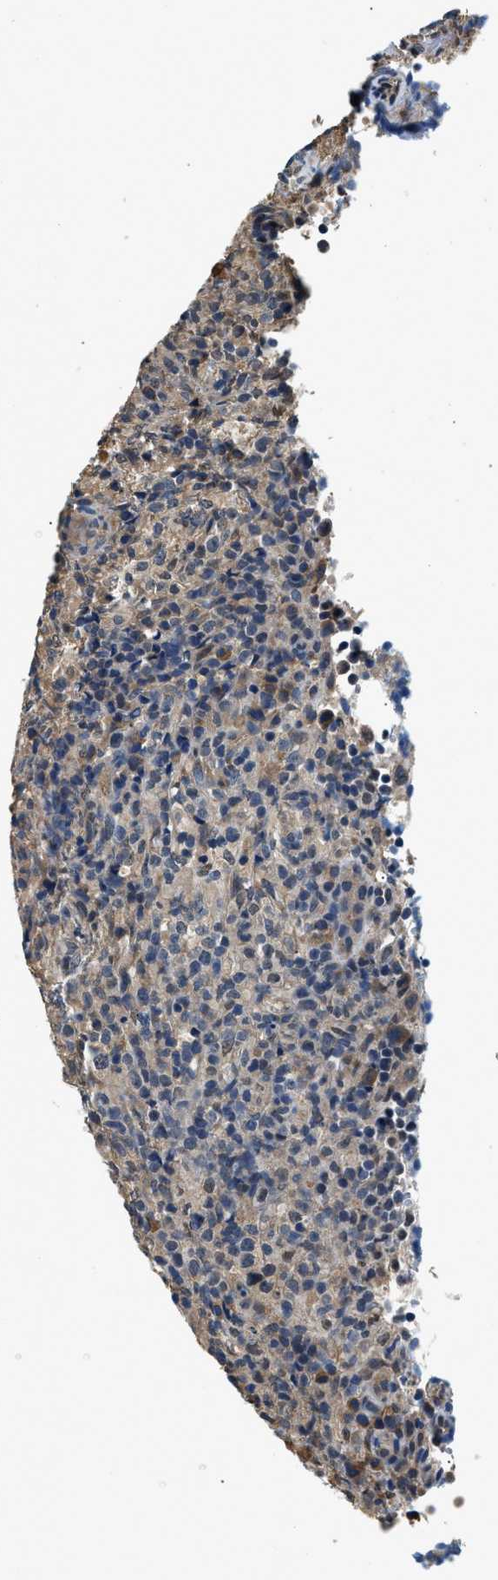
{"staining": {"intensity": "moderate", "quantity": ">75%", "location": "cytoplasmic/membranous"}, "tissue": "lymphoma", "cell_type": "Tumor cells", "image_type": "cancer", "snomed": [{"axis": "morphology", "description": "Malignant lymphoma, non-Hodgkin's type, High grade"}, {"axis": "topography", "description": "Lymph node"}], "caption": "A brown stain shows moderate cytoplasmic/membranous positivity of a protein in high-grade malignant lymphoma, non-Hodgkin's type tumor cells.", "gene": "BCL7C", "patient": {"sex": "female", "age": 76}}